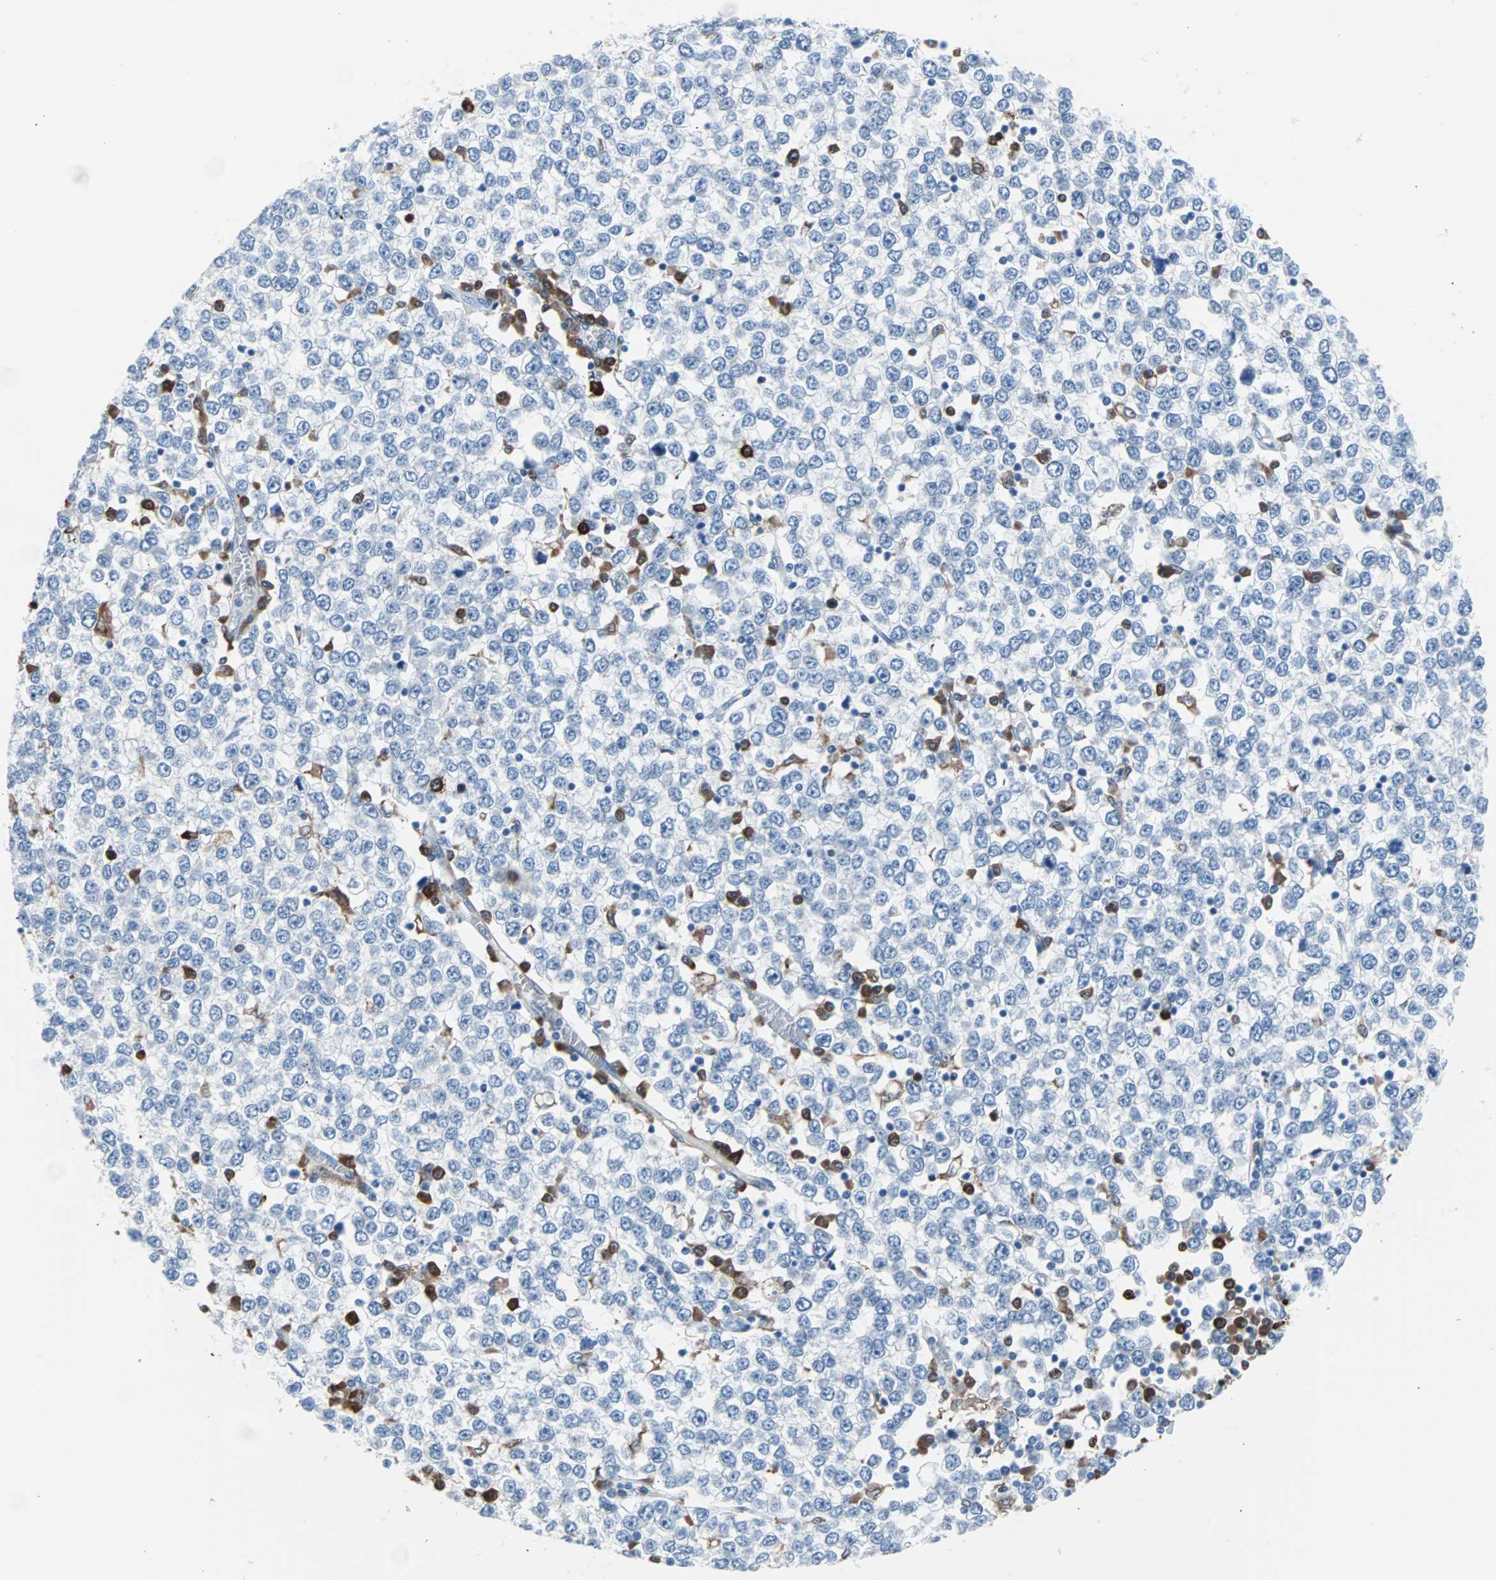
{"staining": {"intensity": "negative", "quantity": "none", "location": "none"}, "tissue": "testis cancer", "cell_type": "Tumor cells", "image_type": "cancer", "snomed": [{"axis": "morphology", "description": "Seminoma, NOS"}, {"axis": "topography", "description": "Testis"}], "caption": "Tumor cells show no significant protein expression in testis cancer. (DAB (3,3'-diaminobenzidine) IHC, high magnification).", "gene": "SYK", "patient": {"sex": "male", "age": 65}}